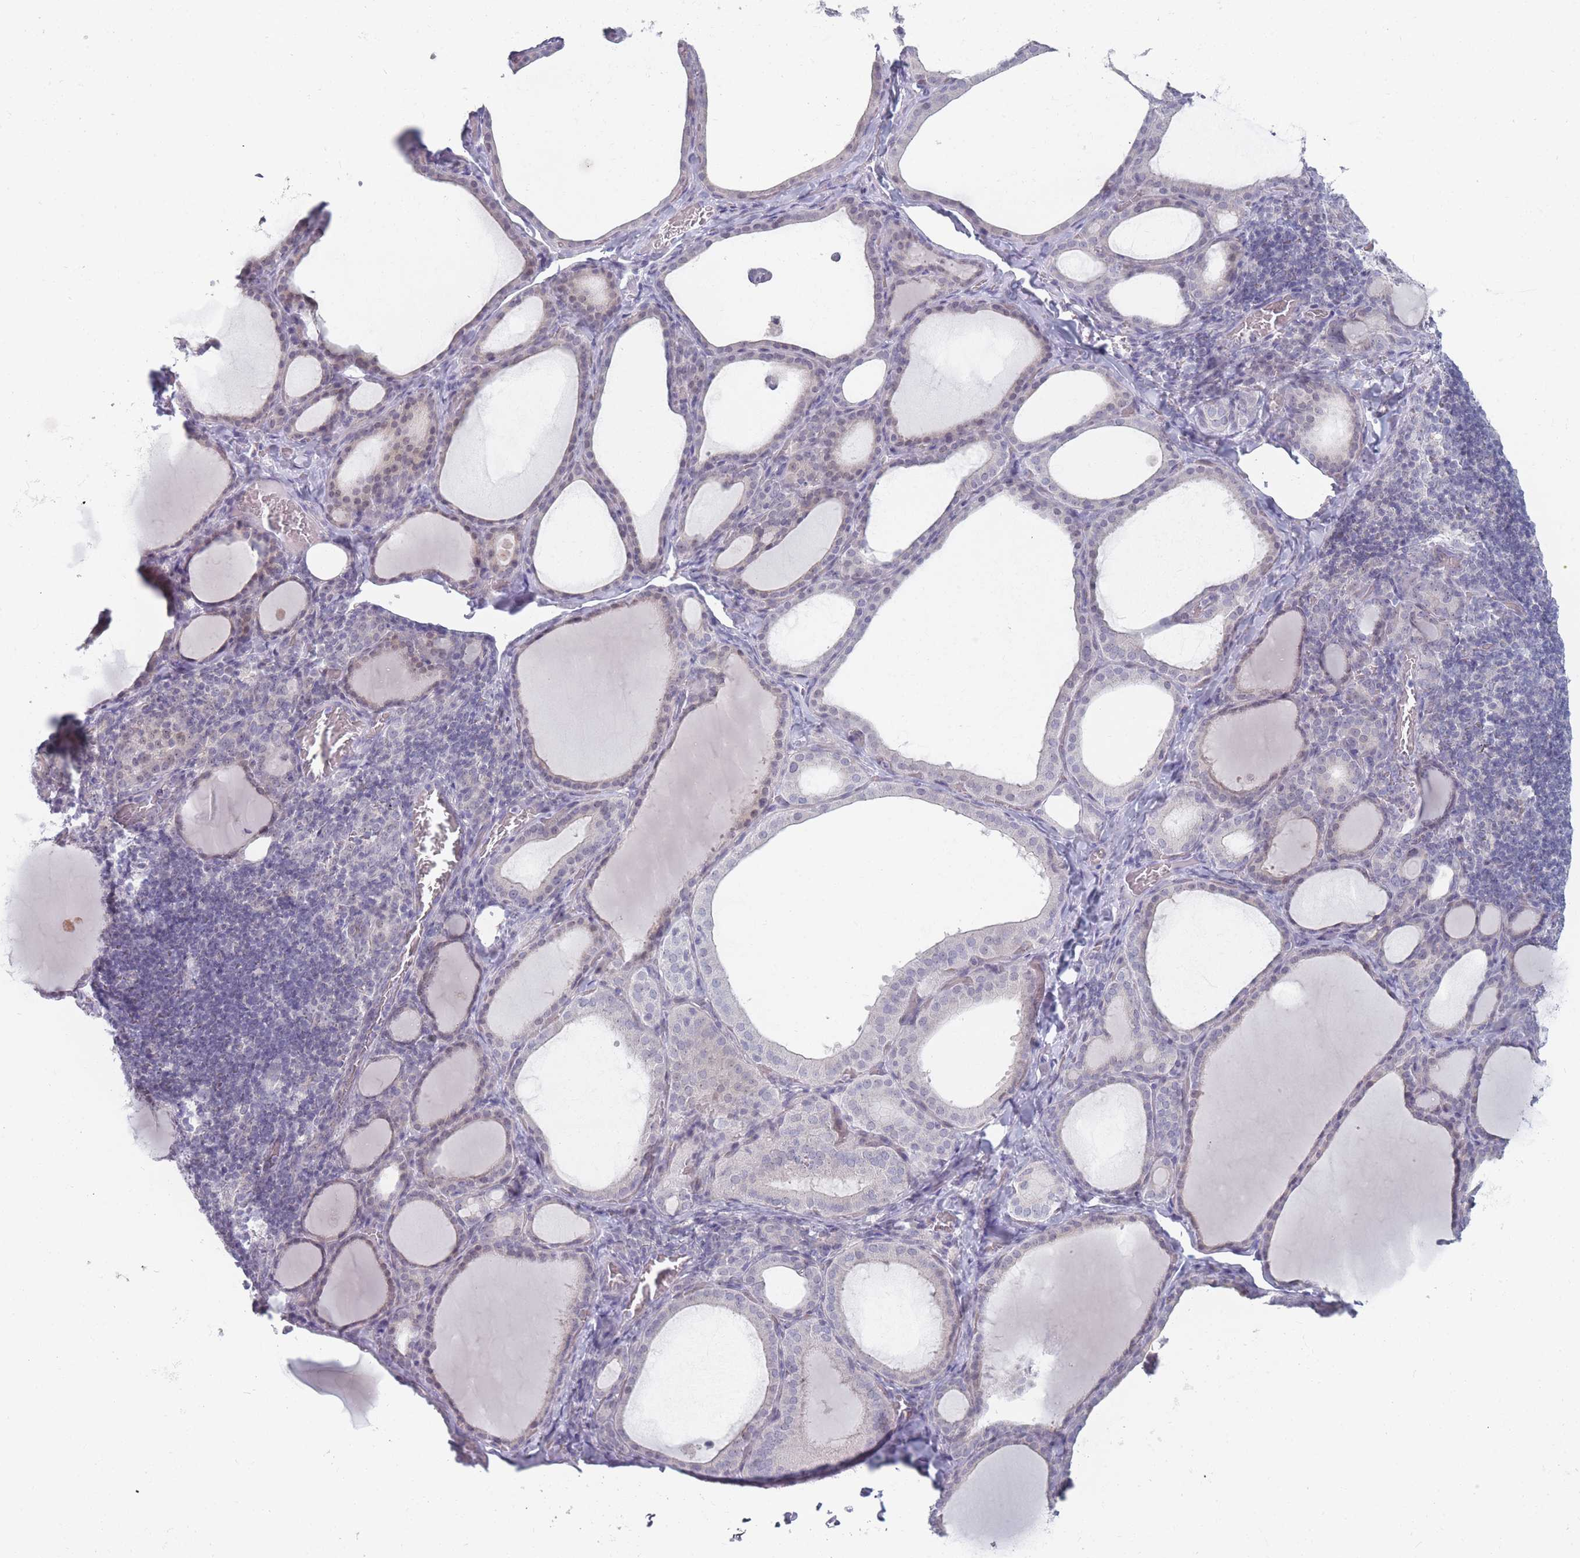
{"staining": {"intensity": "negative", "quantity": "none", "location": "none"}, "tissue": "thyroid gland", "cell_type": "Glandular cells", "image_type": "normal", "snomed": [{"axis": "morphology", "description": "Normal tissue, NOS"}, {"axis": "topography", "description": "Thyroid gland"}], "caption": "Immunohistochemical staining of normal human thyroid gland displays no significant expression in glandular cells.", "gene": "ROS1", "patient": {"sex": "female", "age": 39}}